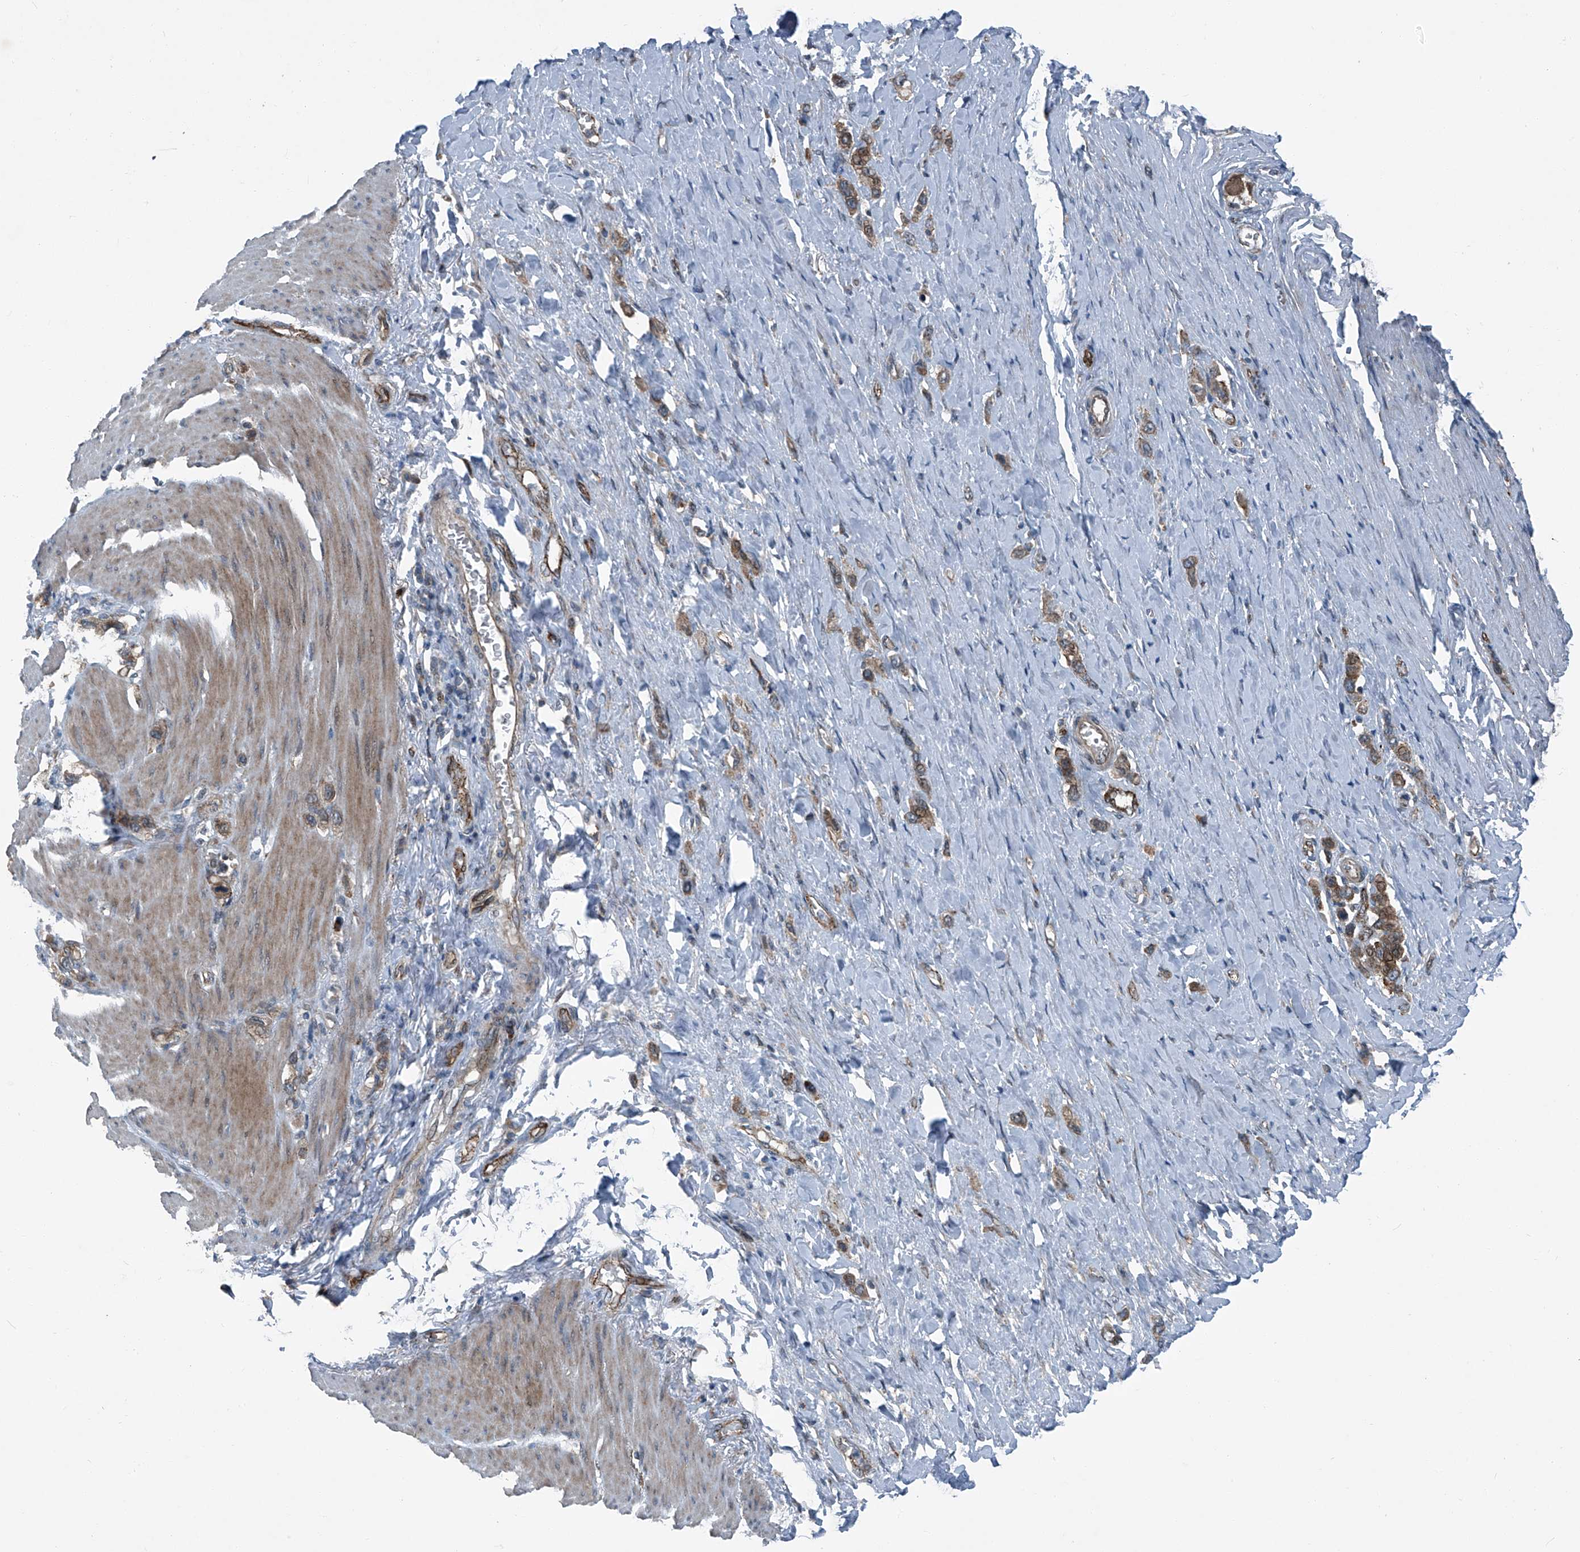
{"staining": {"intensity": "moderate", "quantity": ">75%", "location": "cytoplasmic/membranous"}, "tissue": "stomach cancer", "cell_type": "Tumor cells", "image_type": "cancer", "snomed": [{"axis": "morphology", "description": "Adenocarcinoma, NOS"}, {"axis": "topography", "description": "Stomach"}], "caption": "Moderate cytoplasmic/membranous protein expression is identified in approximately >75% of tumor cells in adenocarcinoma (stomach).", "gene": "SENP2", "patient": {"sex": "female", "age": 65}}